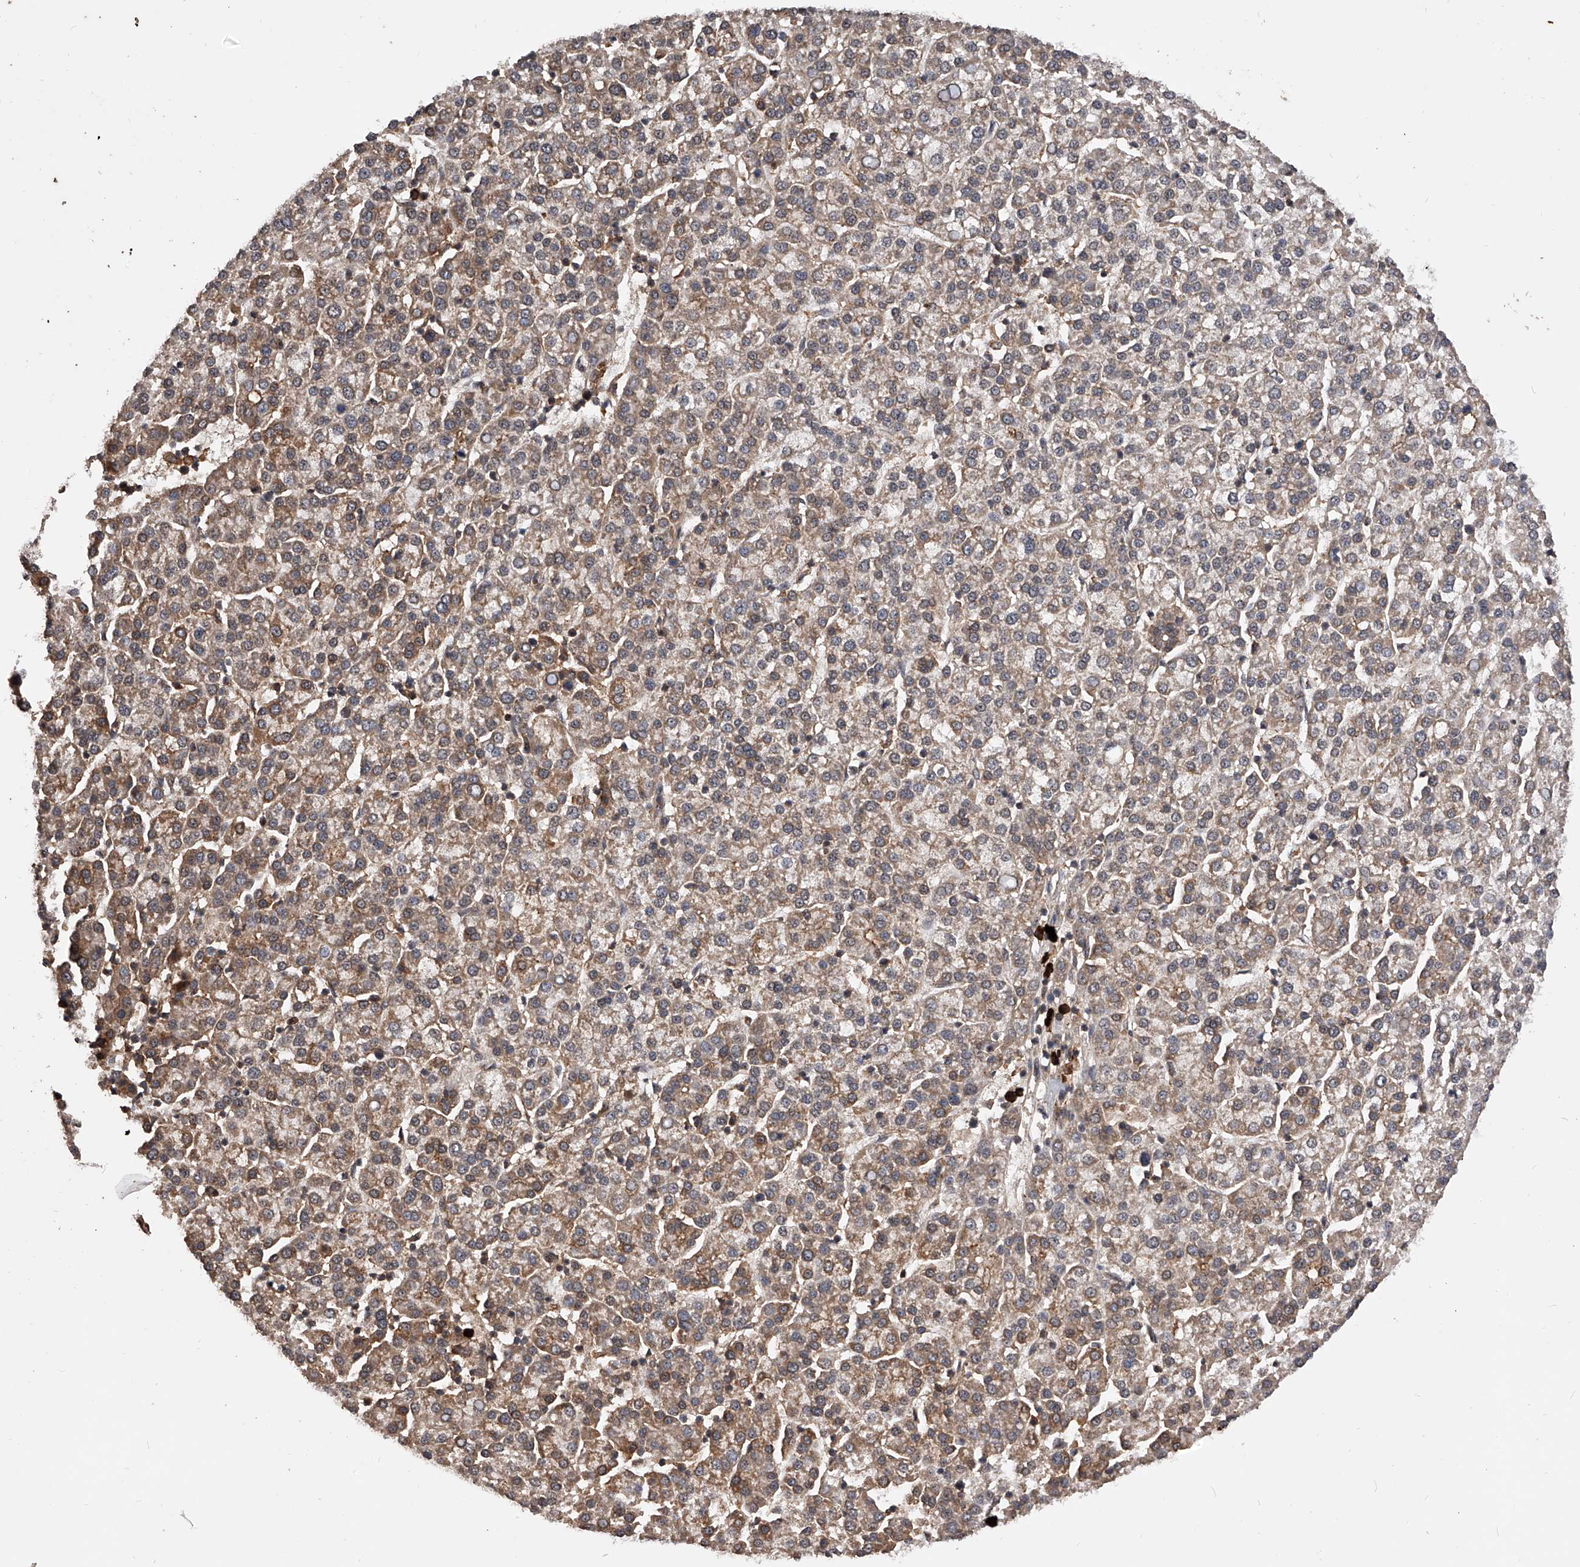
{"staining": {"intensity": "moderate", "quantity": ">75%", "location": "cytoplasmic/membranous"}, "tissue": "liver cancer", "cell_type": "Tumor cells", "image_type": "cancer", "snomed": [{"axis": "morphology", "description": "Carcinoma, Hepatocellular, NOS"}, {"axis": "topography", "description": "Liver"}], "caption": "Human hepatocellular carcinoma (liver) stained with a brown dye displays moderate cytoplasmic/membranous positive staining in approximately >75% of tumor cells.", "gene": "CFAP410", "patient": {"sex": "female", "age": 58}}